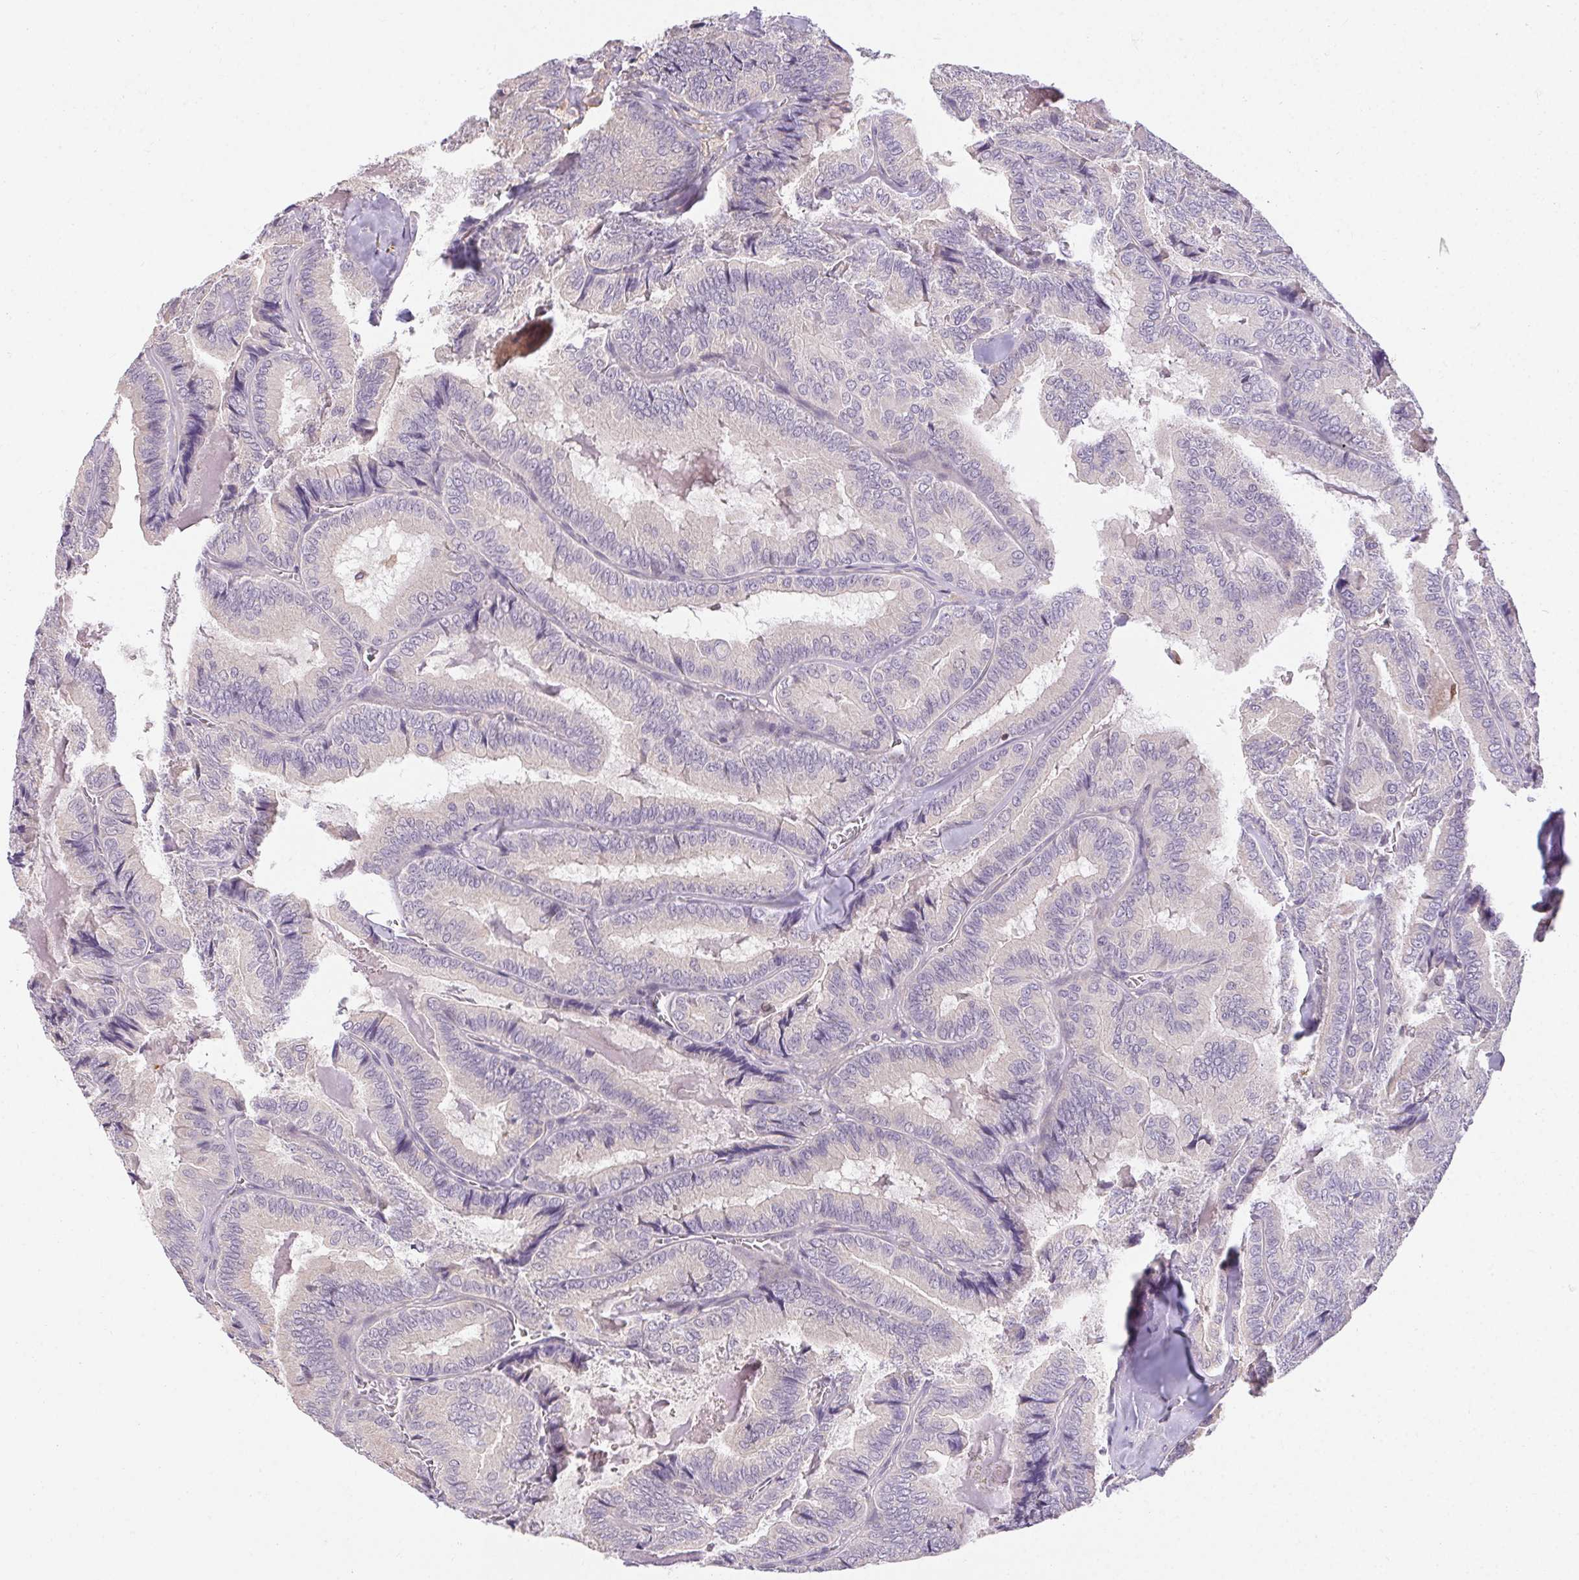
{"staining": {"intensity": "negative", "quantity": "none", "location": "none"}, "tissue": "thyroid cancer", "cell_type": "Tumor cells", "image_type": "cancer", "snomed": [{"axis": "morphology", "description": "Papillary adenocarcinoma, NOS"}, {"axis": "topography", "description": "Thyroid gland"}], "caption": "Immunohistochemical staining of thyroid papillary adenocarcinoma displays no significant positivity in tumor cells. (Brightfield microscopy of DAB (3,3'-diaminobenzidine) immunohistochemistry at high magnification).", "gene": "TMEM52B", "patient": {"sex": "female", "age": 75}}